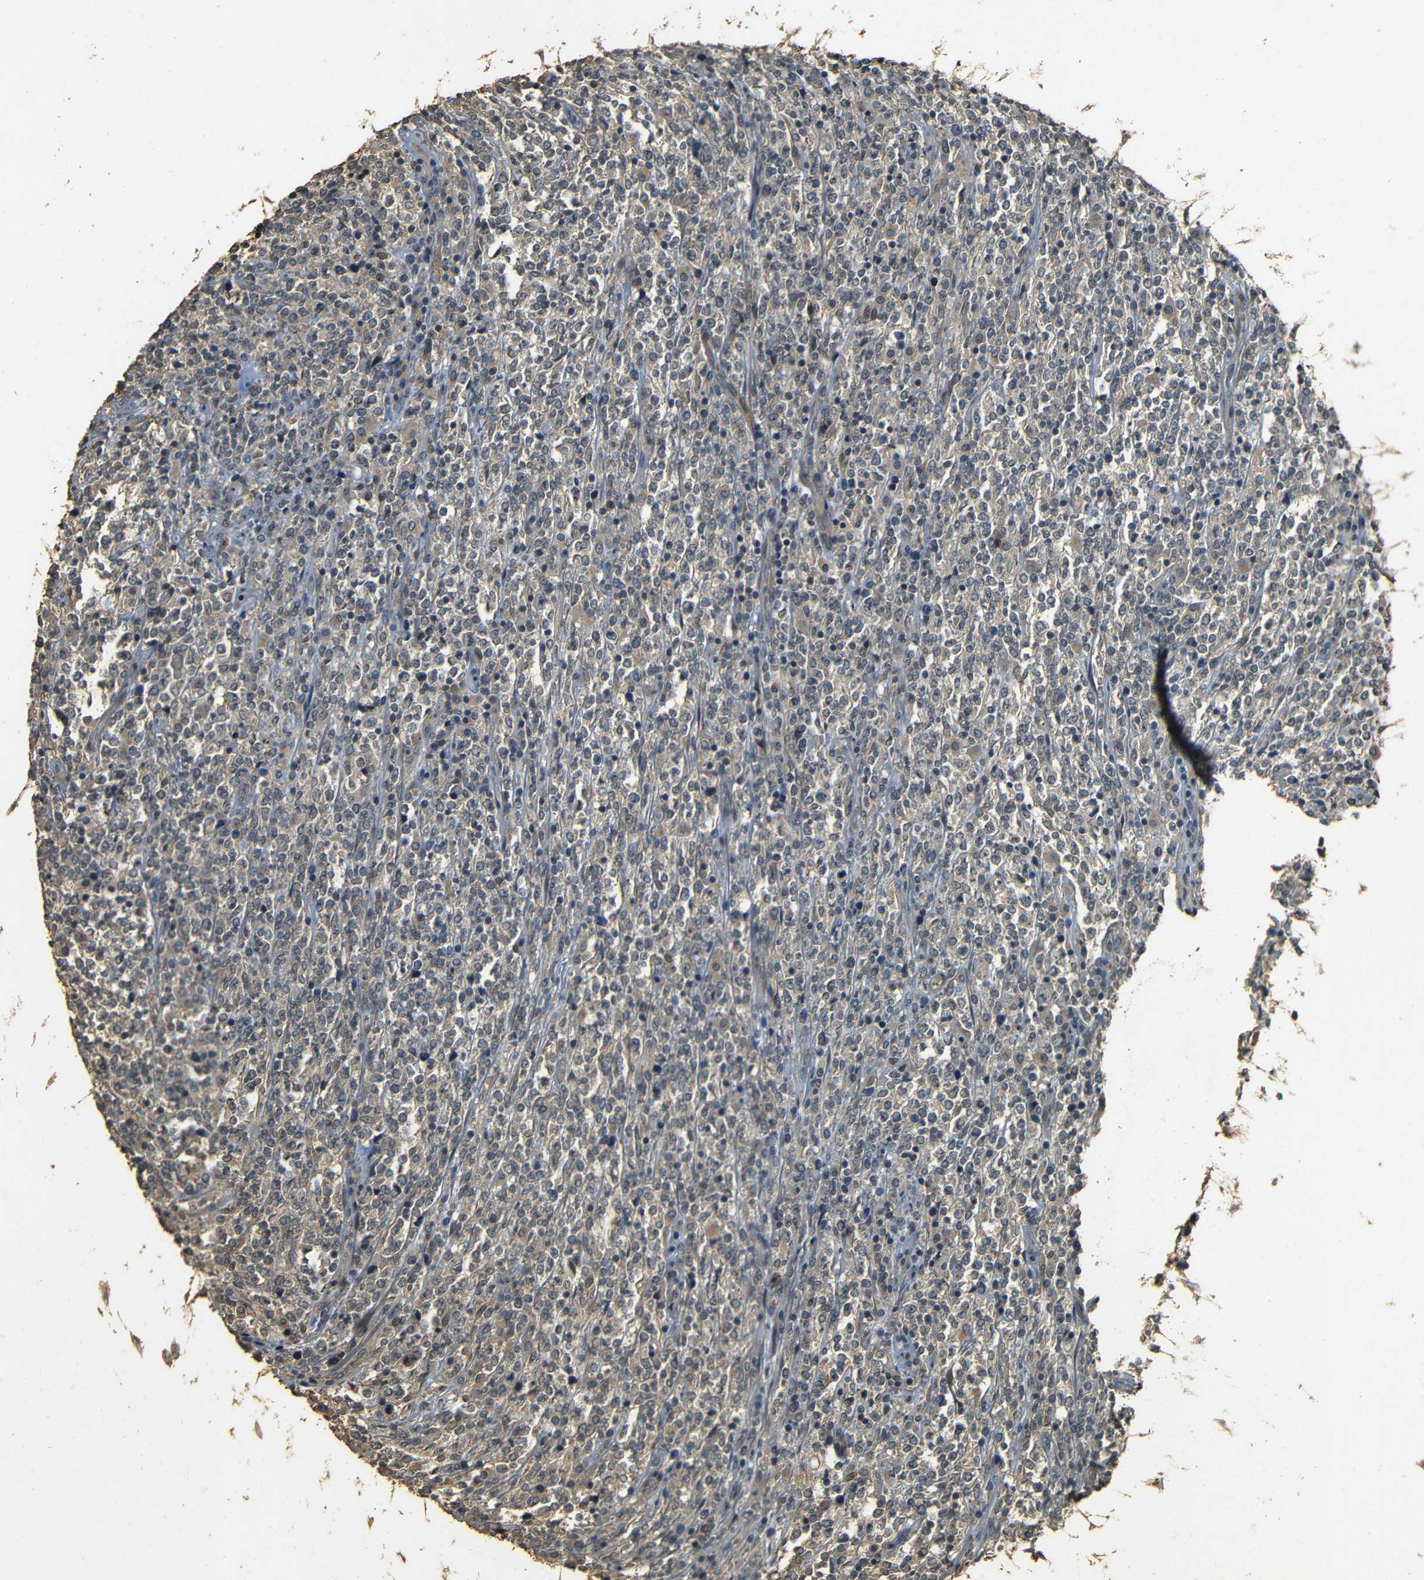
{"staining": {"intensity": "weak", "quantity": "25%-75%", "location": "cytoplasmic/membranous"}, "tissue": "lymphoma", "cell_type": "Tumor cells", "image_type": "cancer", "snomed": [{"axis": "morphology", "description": "Malignant lymphoma, non-Hodgkin's type, High grade"}, {"axis": "topography", "description": "Soft tissue"}], "caption": "Immunohistochemistry photomicrograph of neoplastic tissue: human high-grade malignant lymphoma, non-Hodgkin's type stained using immunohistochemistry shows low levels of weak protein expression localized specifically in the cytoplasmic/membranous of tumor cells, appearing as a cytoplasmic/membranous brown color.", "gene": "PDE5A", "patient": {"sex": "male", "age": 18}}